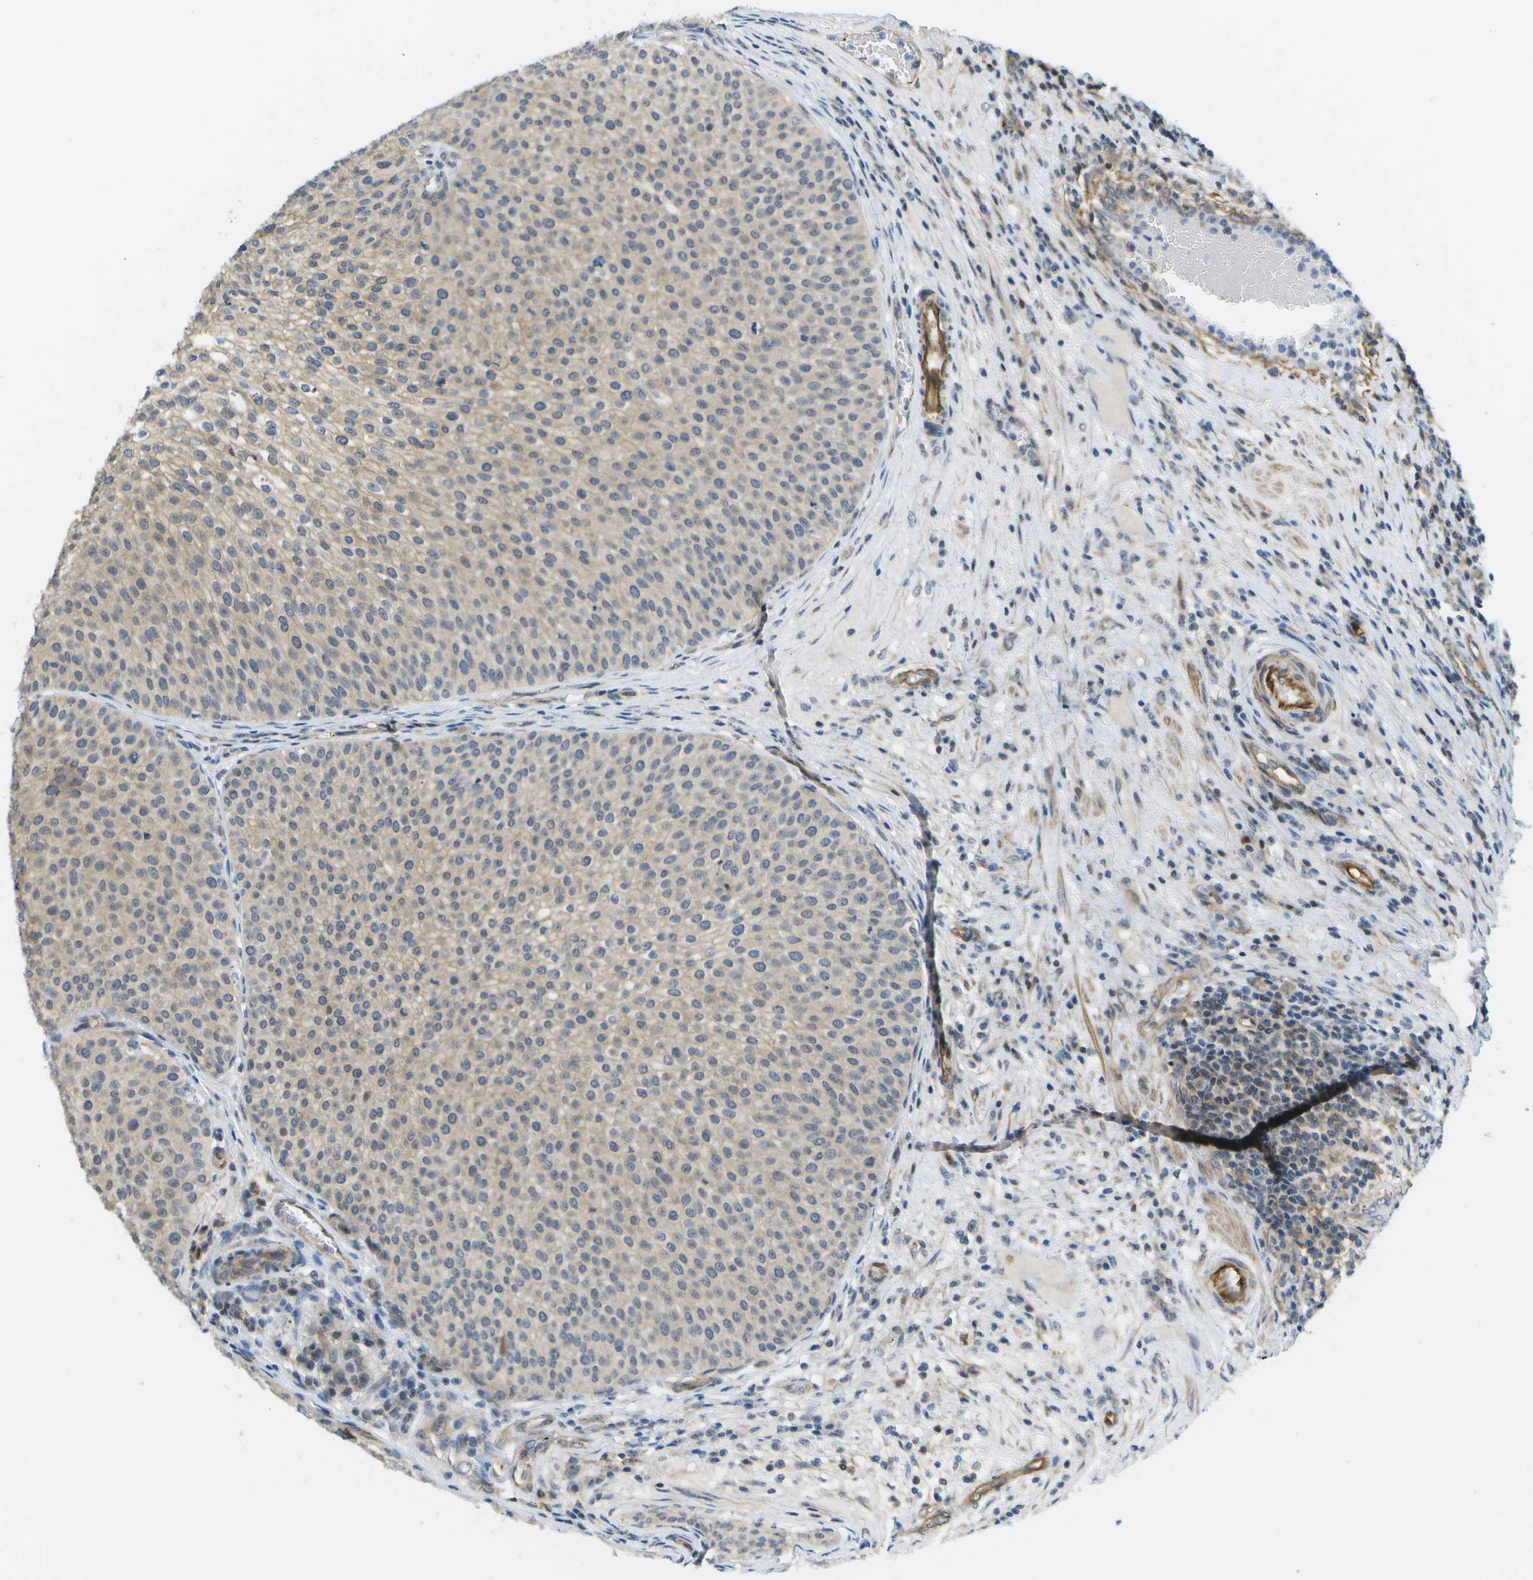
{"staining": {"intensity": "negative", "quantity": "none", "location": "none"}, "tissue": "urothelial cancer", "cell_type": "Tumor cells", "image_type": "cancer", "snomed": [{"axis": "morphology", "description": "Urothelial carcinoma, Low grade"}, {"axis": "topography", "description": "Smooth muscle"}, {"axis": "topography", "description": "Urinary bladder"}], "caption": "DAB immunohistochemical staining of human urothelial carcinoma (low-grade) displays no significant positivity in tumor cells.", "gene": "KIAA0040", "patient": {"sex": "male", "age": 60}}